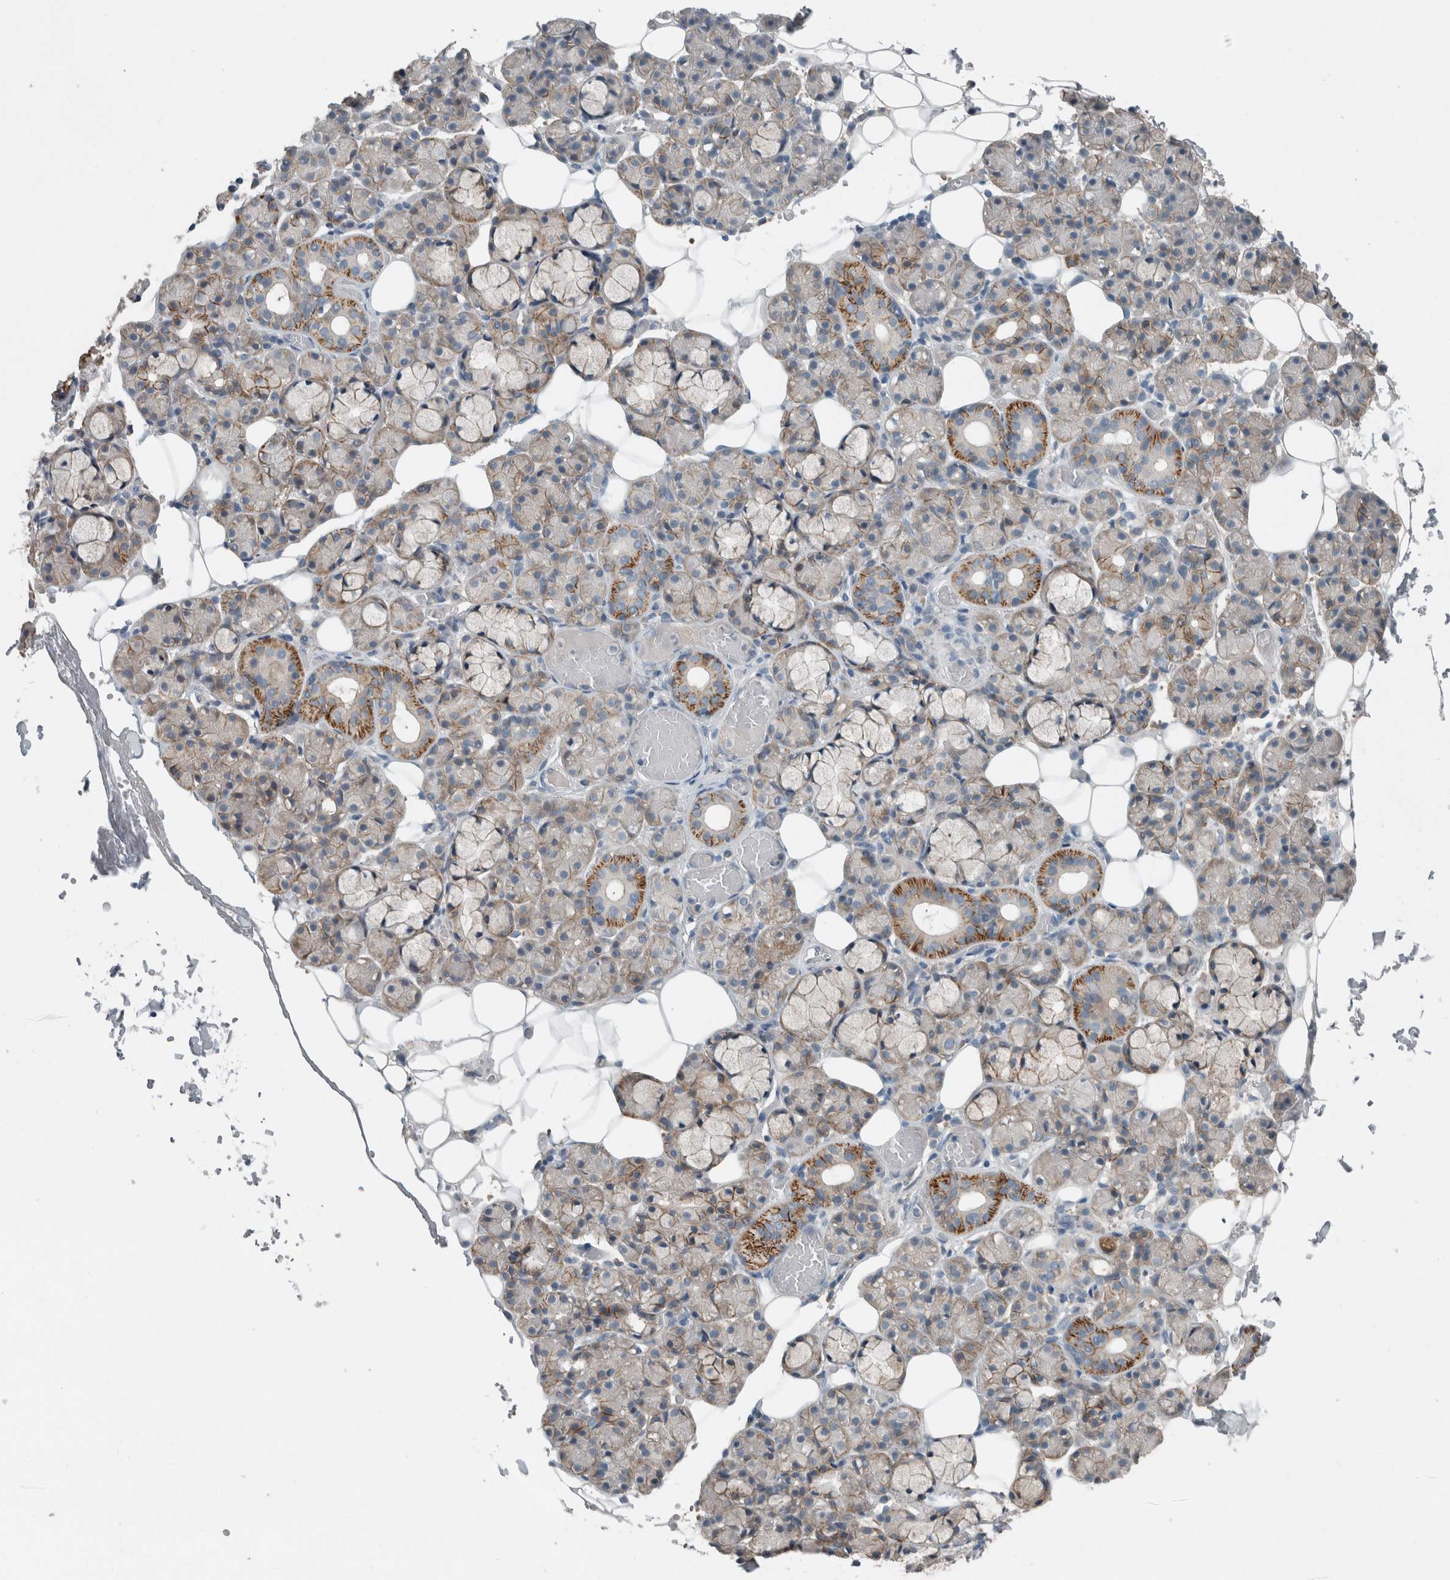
{"staining": {"intensity": "moderate", "quantity": "<25%", "location": "cytoplasmic/membranous"}, "tissue": "salivary gland", "cell_type": "Glandular cells", "image_type": "normal", "snomed": [{"axis": "morphology", "description": "Normal tissue, NOS"}, {"axis": "topography", "description": "Salivary gland"}], "caption": "Immunohistochemical staining of benign salivary gland exhibits low levels of moderate cytoplasmic/membranous expression in about <25% of glandular cells.", "gene": "KNTC1", "patient": {"sex": "male", "age": 63}}